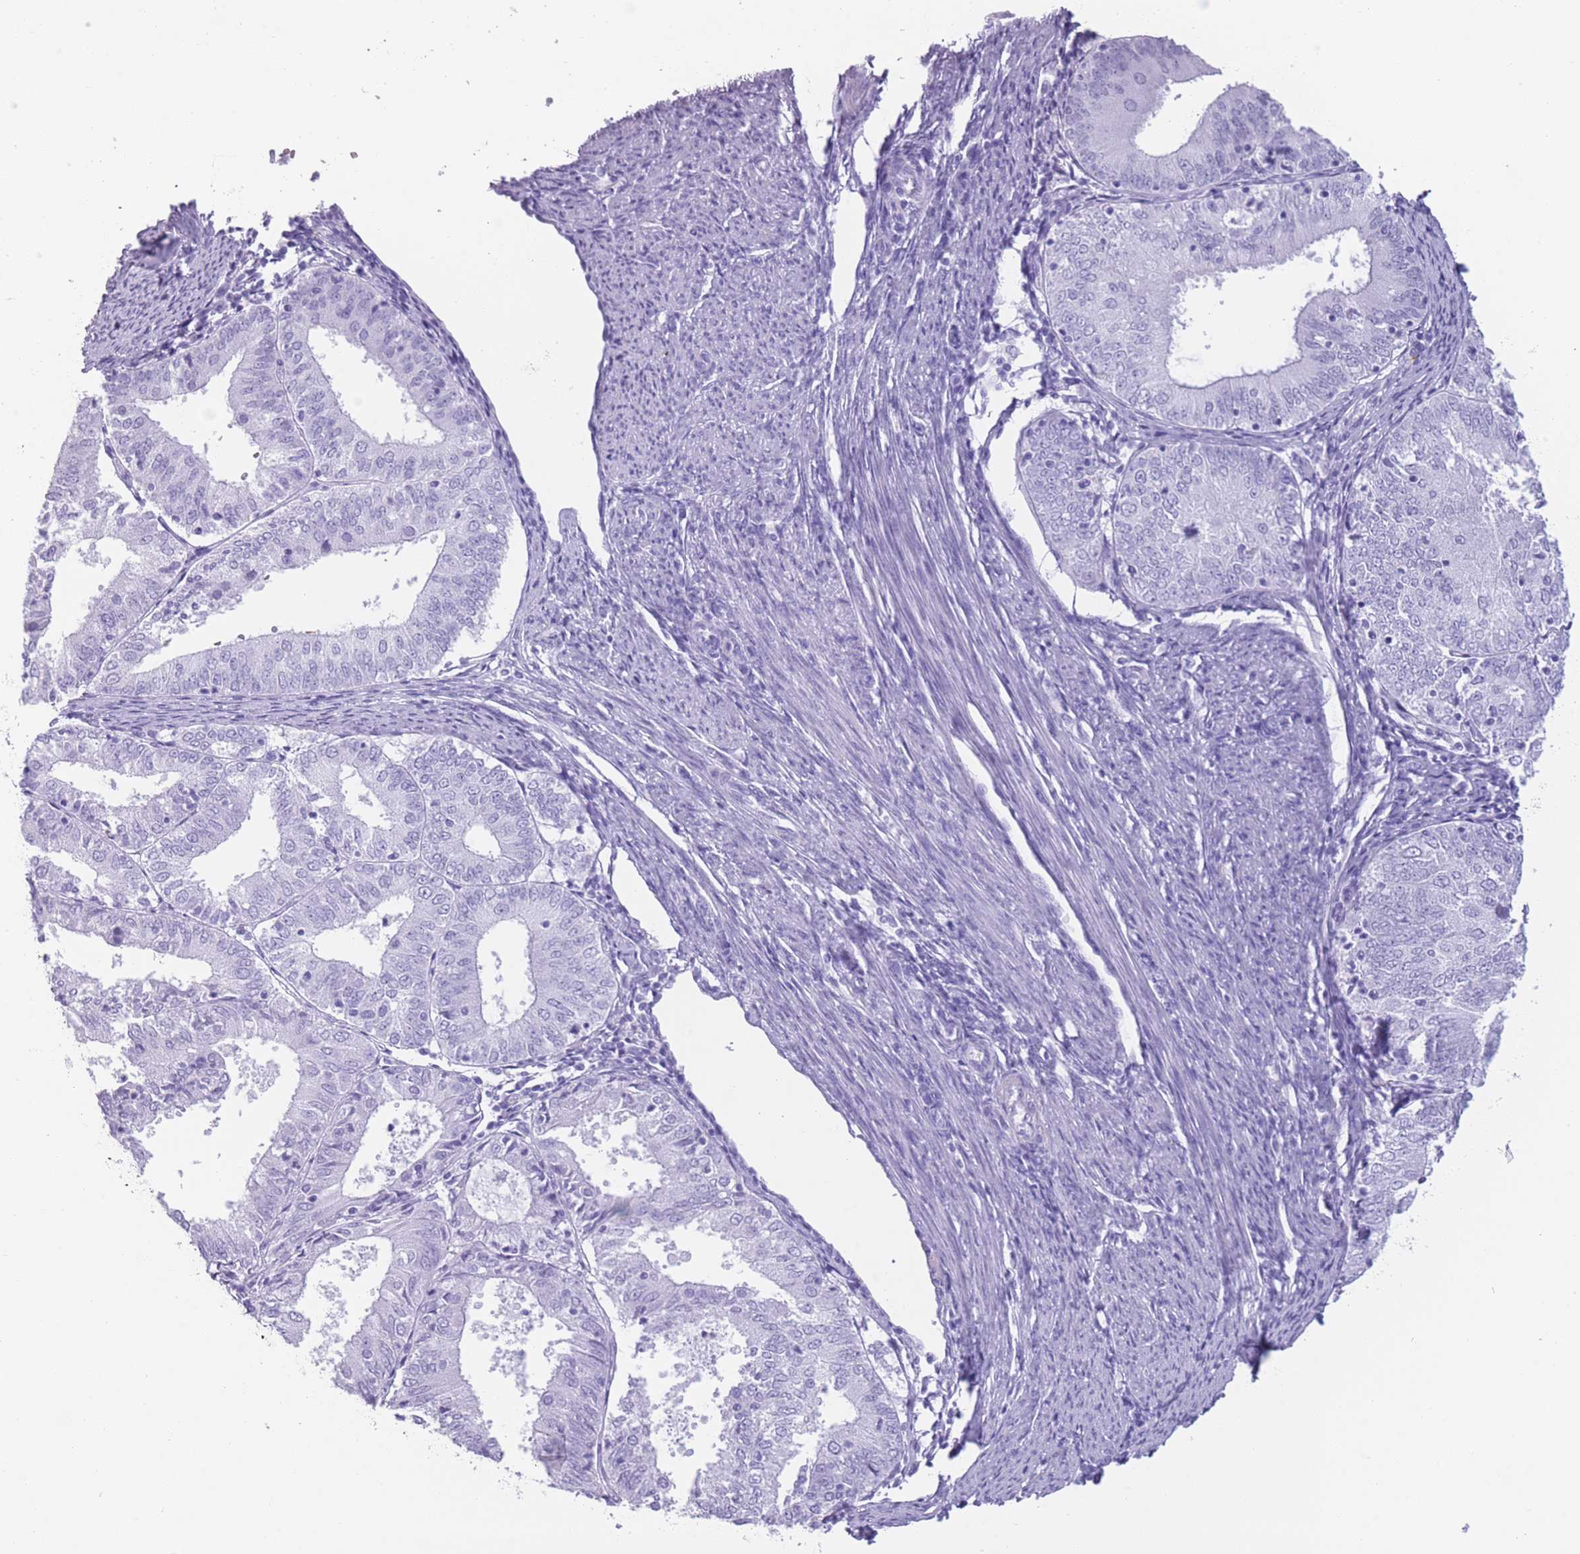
{"staining": {"intensity": "negative", "quantity": "none", "location": "none"}, "tissue": "endometrial cancer", "cell_type": "Tumor cells", "image_type": "cancer", "snomed": [{"axis": "morphology", "description": "Adenocarcinoma, NOS"}, {"axis": "topography", "description": "Endometrium"}], "caption": "A micrograph of endometrial adenocarcinoma stained for a protein shows no brown staining in tumor cells.", "gene": "OR4F21", "patient": {"sex": "female", "age": 57}}